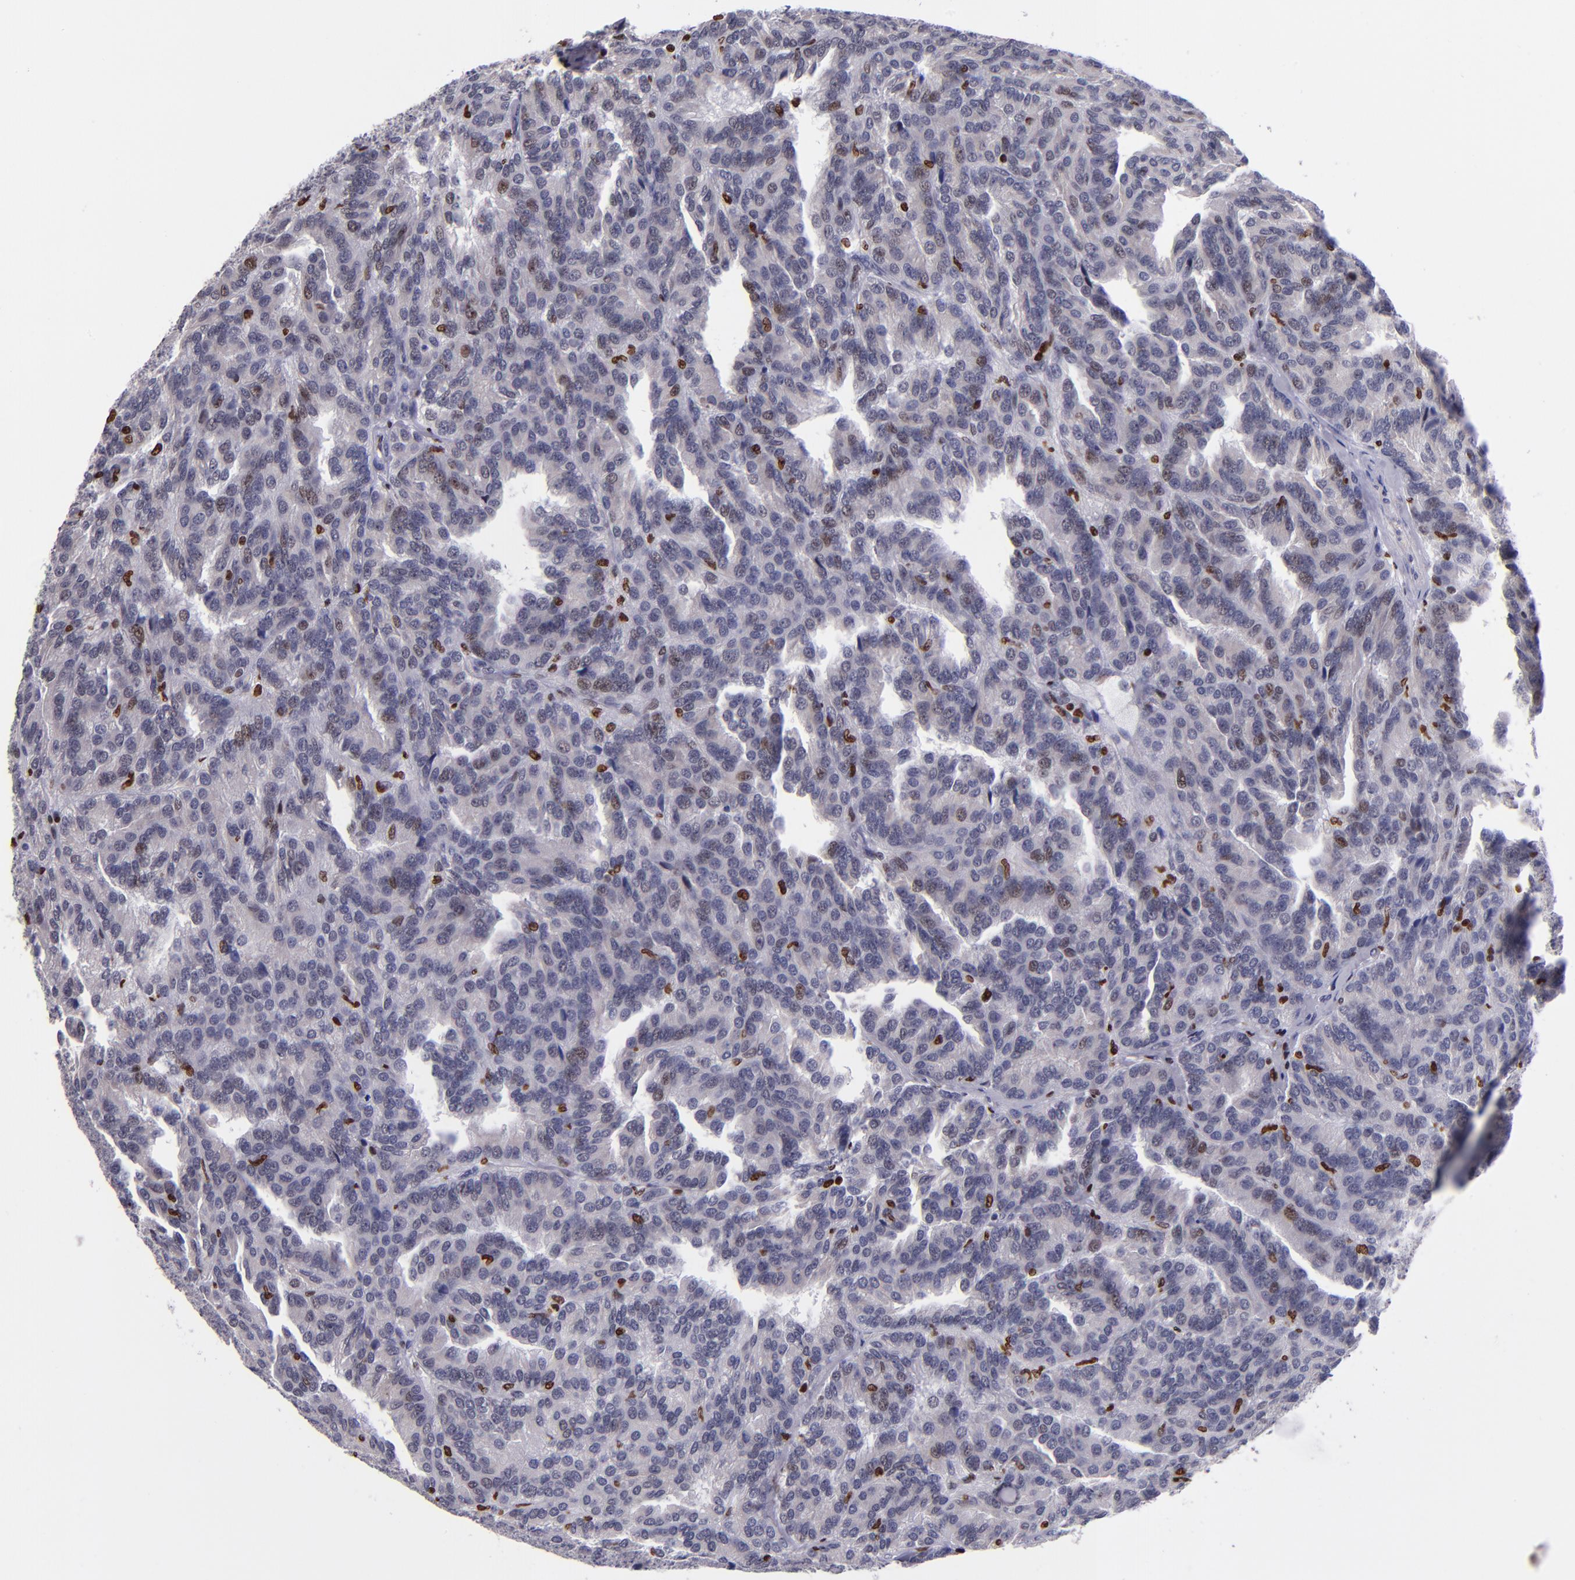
{"staining": {"intensity": "moderate", "quantity": "<25%", "location": "nuclear"}, "tissue": "renal cancer", "cell_type": "Tumor cells", "image_type": "cancer", "snomed": [{"axis": "morphology", "description": "Adenocarcinoma, NOS"}, {"axis": "topography", "description": "Kidney"}], "caption": "This histopathology image demonstrates IHC staining of renal adenocarcinoma, with low moderate nuclear expression in approximately <25% of tumor cells.", "gene": "CDKL5", "patient": {"sex": "male", "age": 46}}